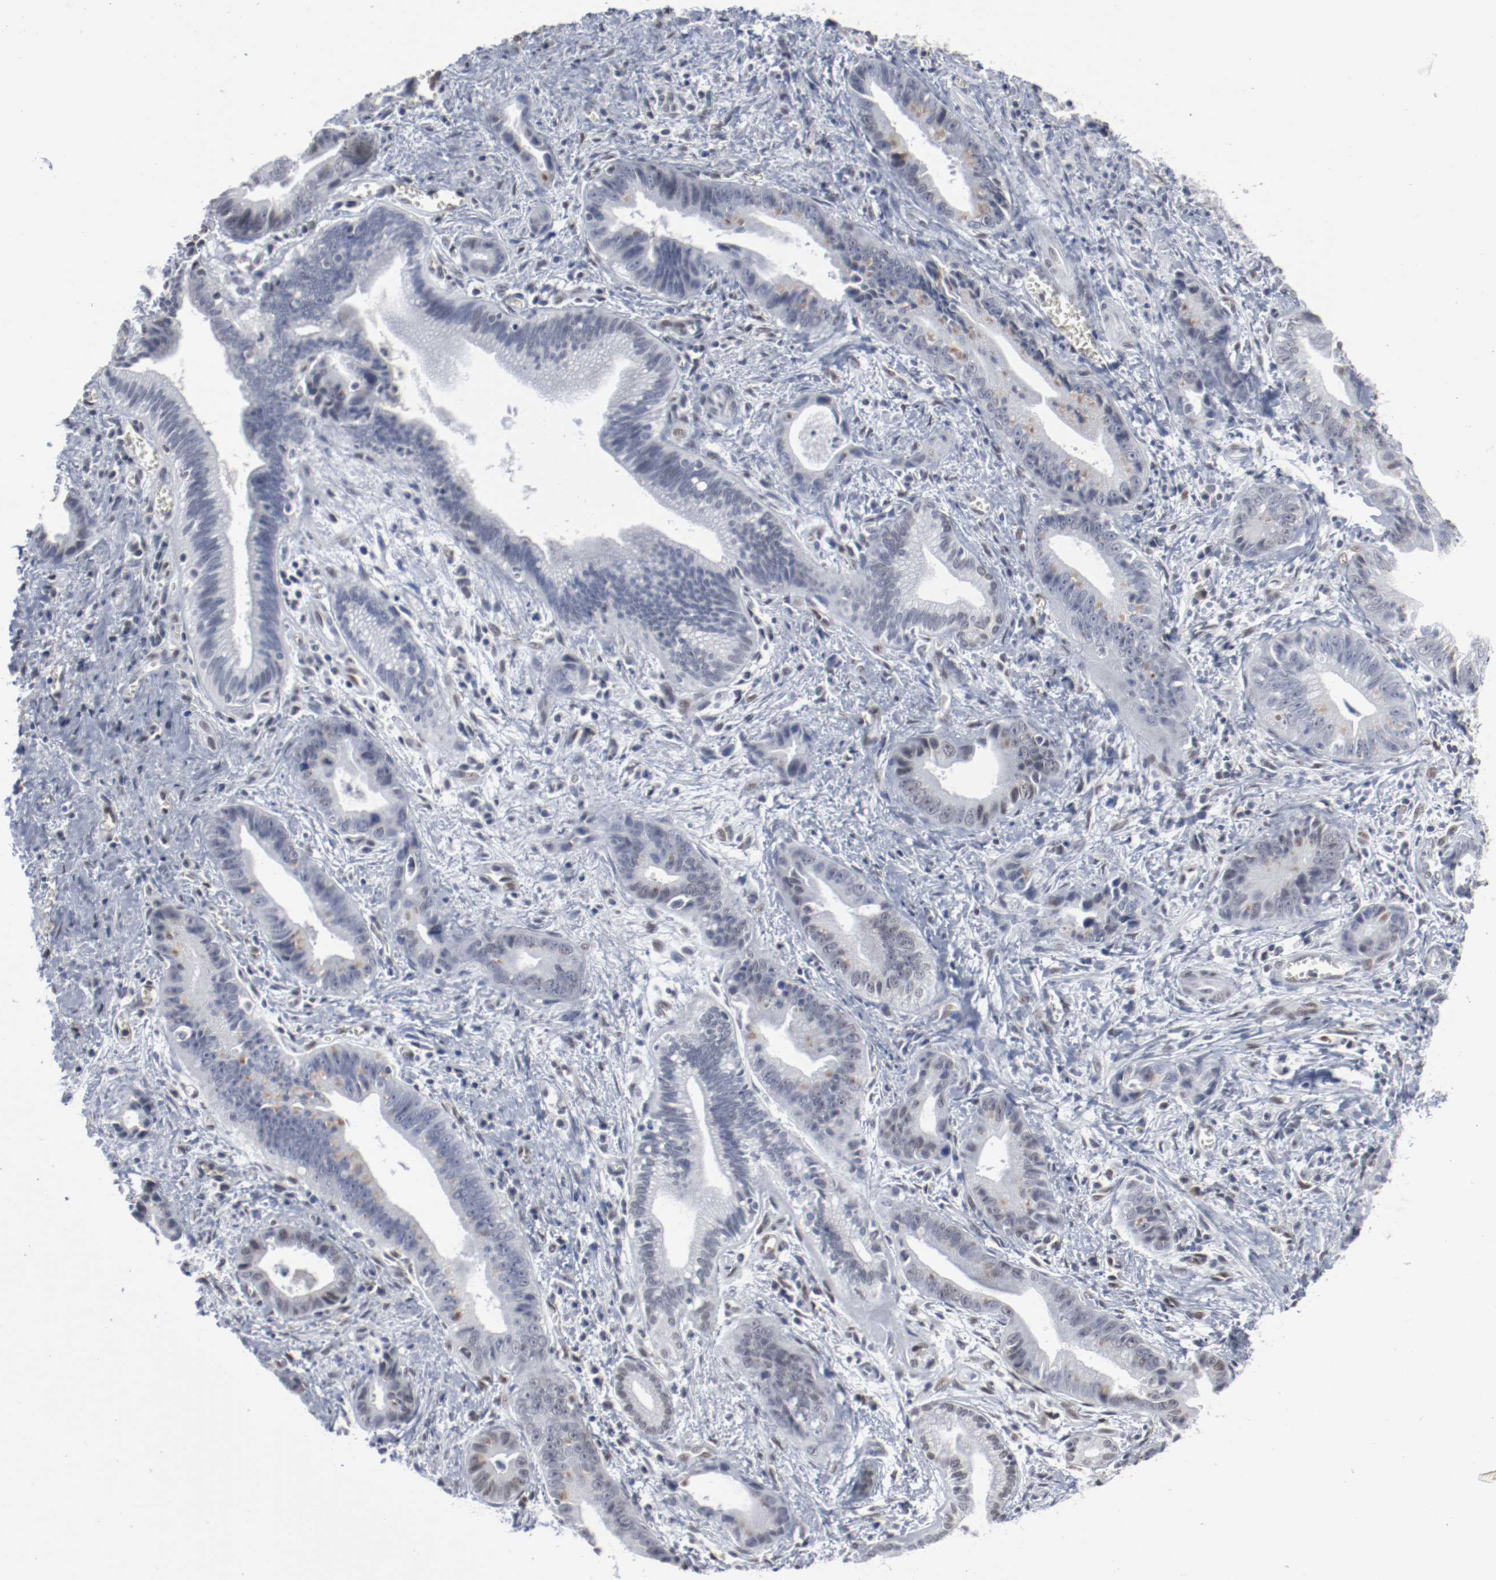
{"staining": {"intensity": "negative", "quantity": "none", "location": "none"}, "tissue": "liver cancer", "cell_type": "Tumor cells", "image_type": "cancer", "snomed": [{"axis": "morphology", "description": "Cholangiocarcinoma"}, {"axis": "topography", "description": "Liver"}], "caption": "Tumor cells show no significant expression in liver cholangiocarcinoma.", "gene": "ATF7", "patient": {"sex": "female", "age": 55}}